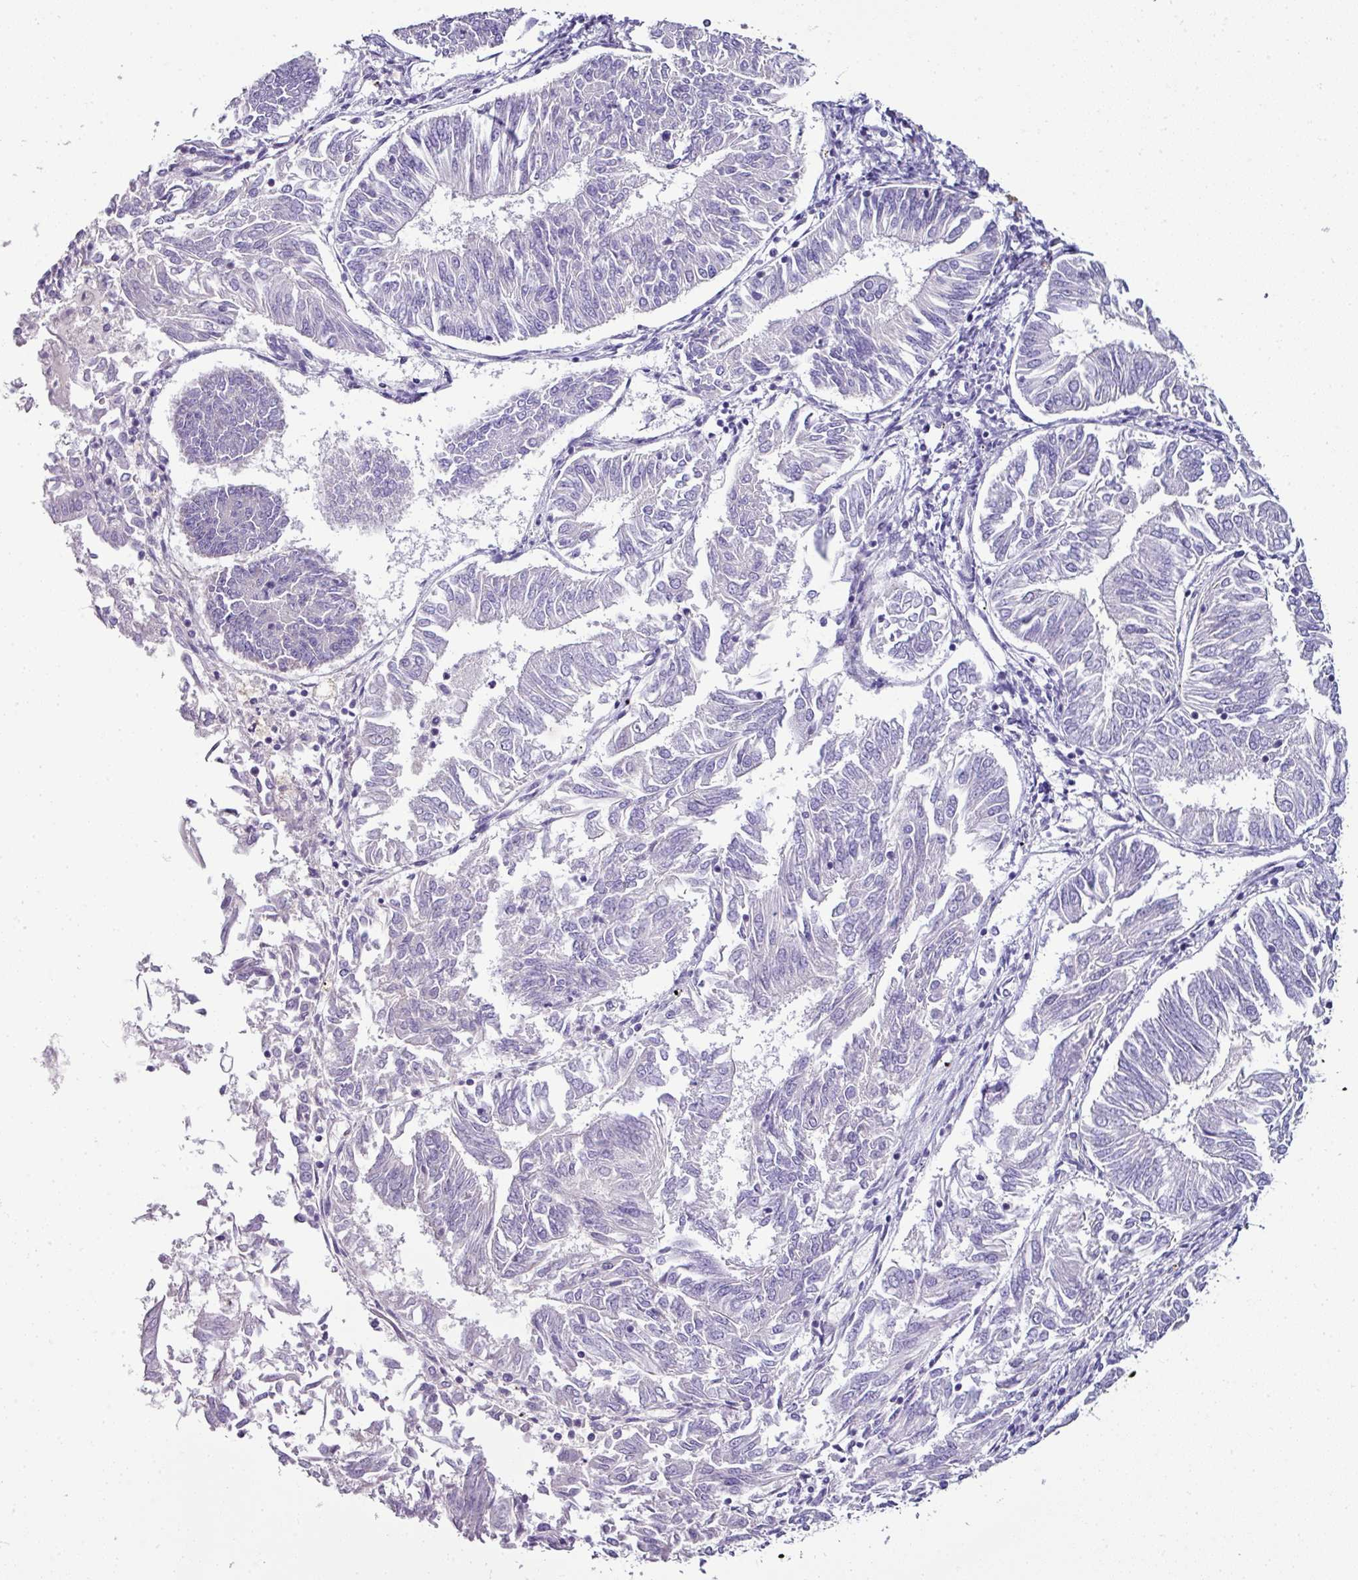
{"staining": {"intensity": "negative", "quantity": "none", "location": "none"}, "tissue": "endometrial cancer", "cell_type": "Tumor cells", "image_type": "cancer", "snomed": [{"axis": "morphology", "description": "Adenocarcinoma, NOS"}, {"axis": "topography", "description": "Endometrium"}], "caption": "An image of human adenocarcinoma (endometrial) is negative for staining in tumor cells.", "gene": "NAPSA", "patient": {"sex": "female", "age": 58}}